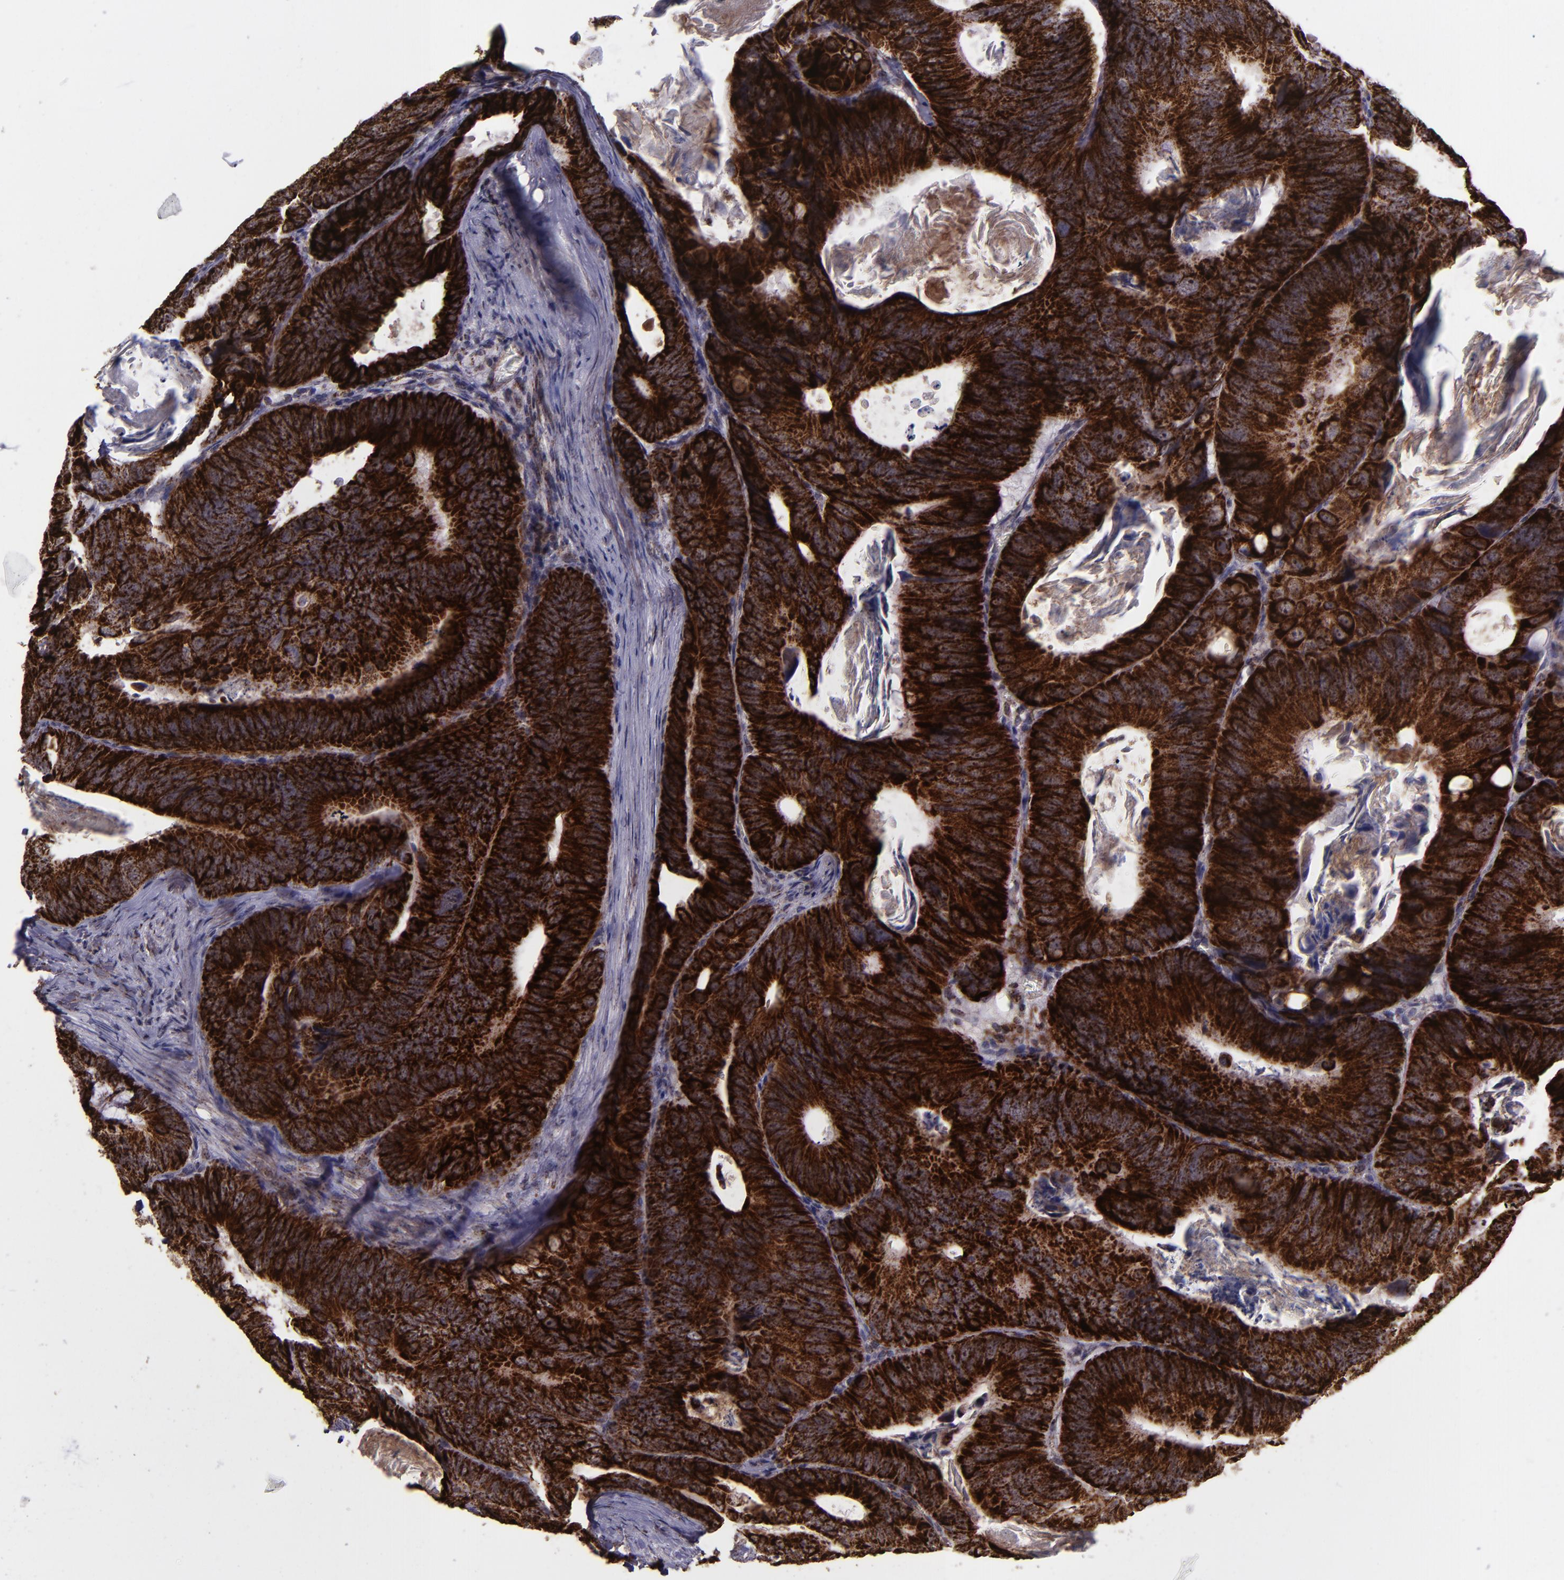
{"staining": {"intensity": "strong", "quantity": ">75%", "location": "cytoplasmic/membranous"}, "tissue": "colorectal cancer", "cell_type": "Tumor cells", "image_type": "cancer", "snomed": [{"axis": "morphology", "description": "Adenocarcinoma, NOS"}, {"axis": "topography", "description": "Colon"}], "caption": "Strong cytoplasmic/membranous protein positivity is present in approximately >75% of tumor cells in colorectal cancer (adenocarcinoma).", "gene": "LONP1", "patient": {"sex": "female", "age": 55}}